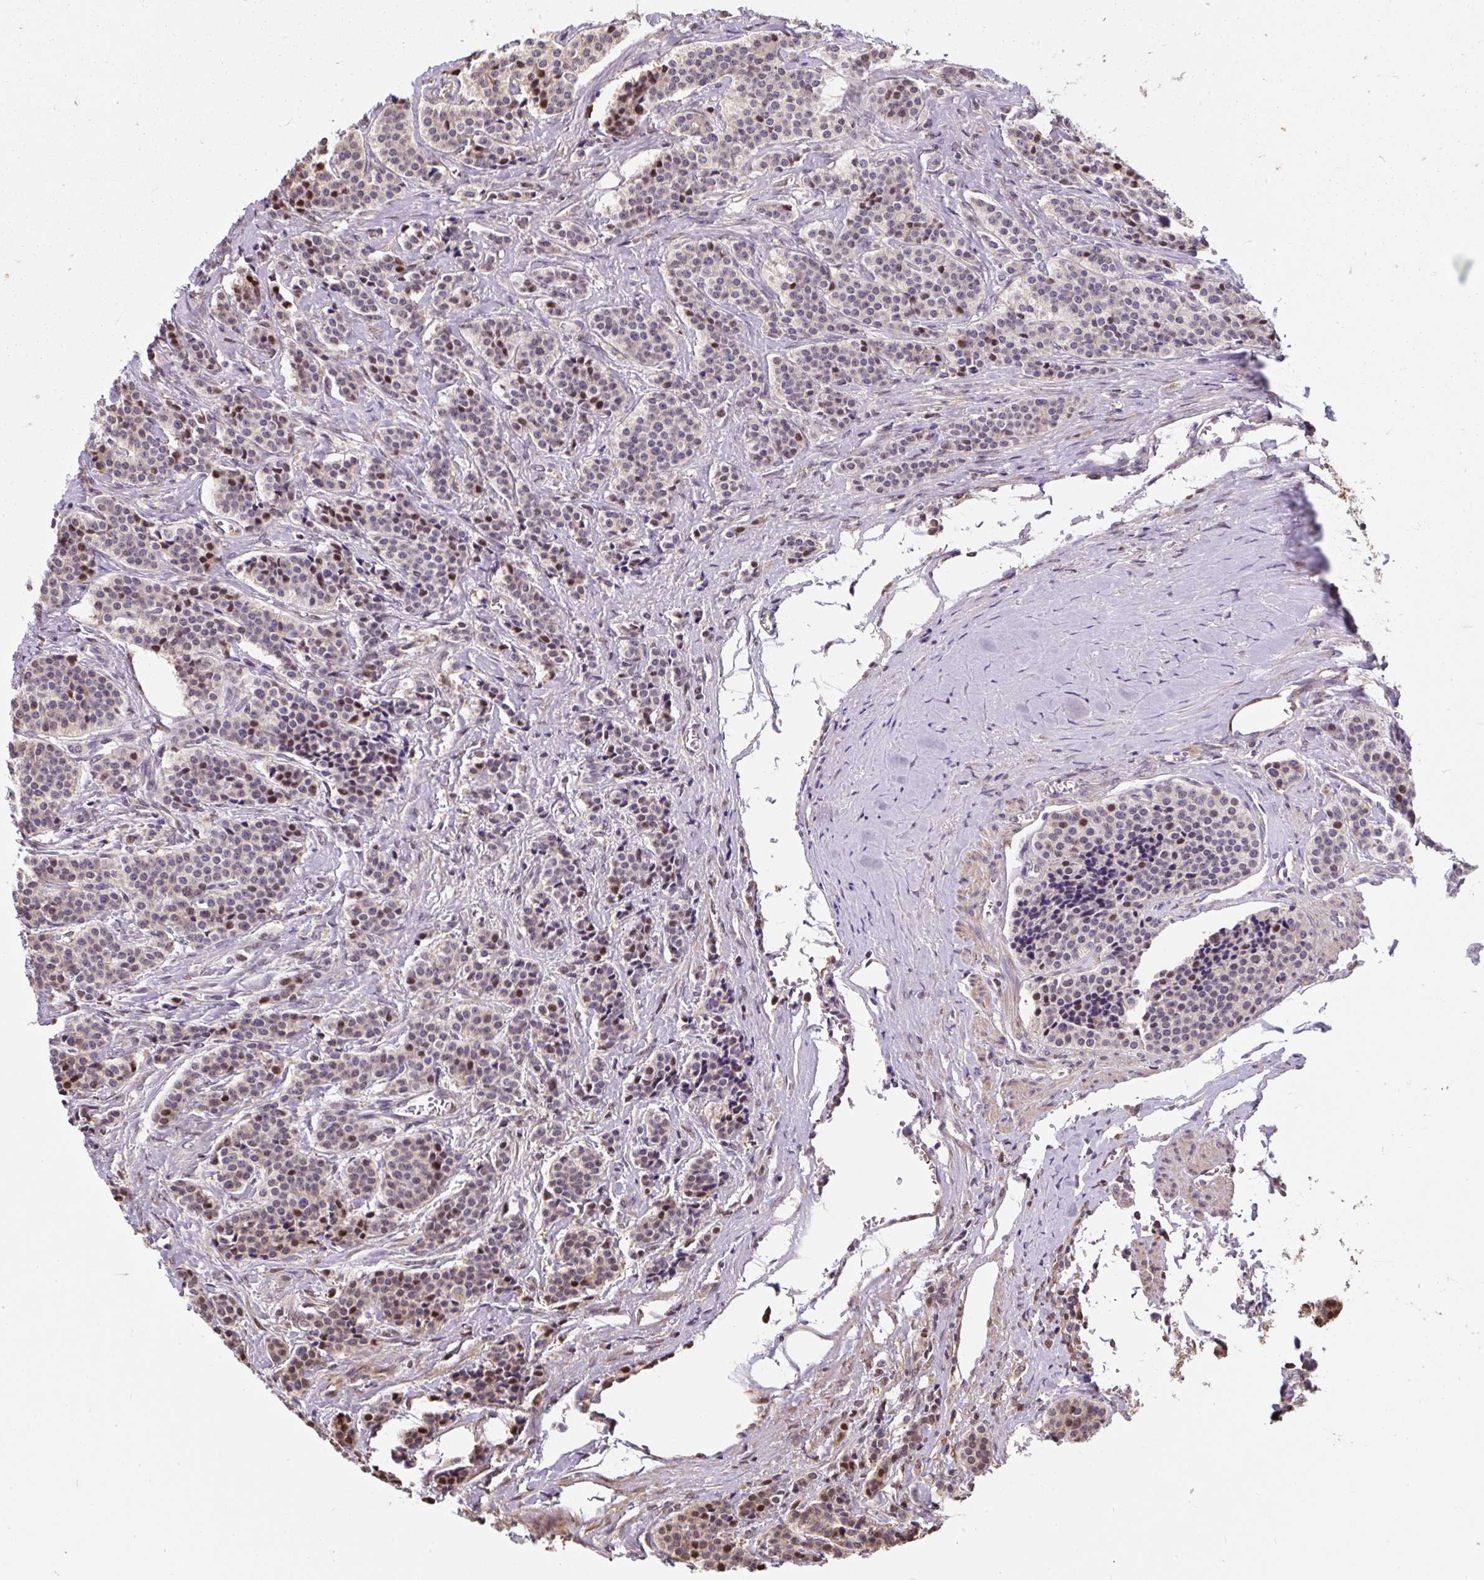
{"staining": {"intensity": "weak", "quantity": "<25%", "location": "nuclear"}, "tissue": "carcinoid", "cell_type": "Tumor cells", "image_type": "cancer", "snomed": [{"axis": "morphology", "description": "Carcinoid, malignant, NOS"}, {"axis": "topography", "description": "Small intestine"}], "caption": "This is a image of IHC staining of malignant carcinoid, which shows no positivity in tumor cells.", "gene": "PUS7L", "patient": {"sex": "male", "age": 63}}